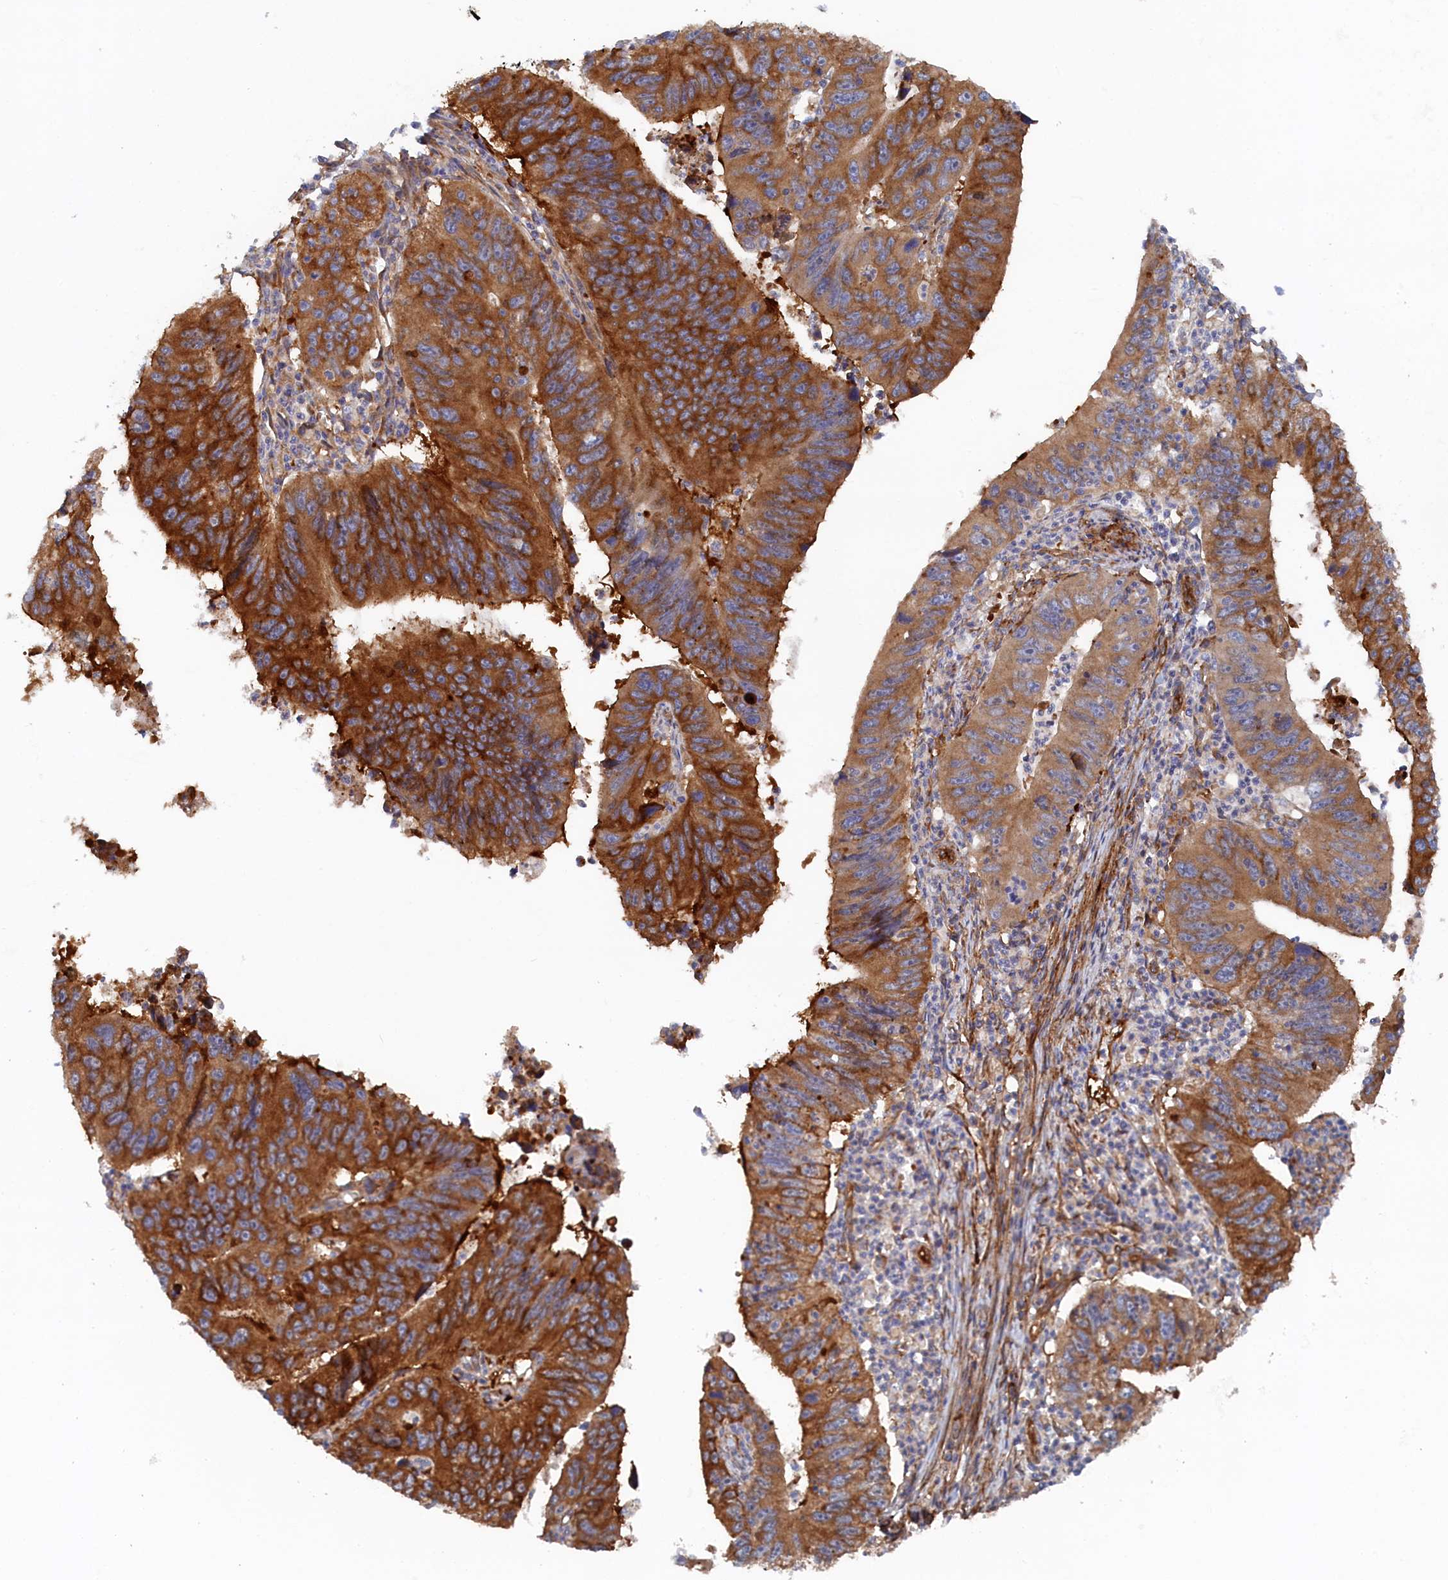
{"staining": {"intensity": "moderate", "quantity": ">75%", "location": "cytoplasmic/membranous"}, "tissue": "stomach cancer", "cell_type": "Tumor cells", "image_type": "cancer", "snomed": [{"axis": "morphology", "description": "Adenocarcinoma, NOS"}, {"axis": "topography", "description": "Stomach"}], "caption": "A medium amount of moderate cytoplasmic/membranous staining is present in about >75% of tumor cells in stomach adenocarcinoma tissue. The protein of interest is stained brown, and the nuclei are stained in blue (DAB IHC with brightfield microscopy, high magnification).", "gene": "TMEM196", "patient": {"sex": "male", "age": 59}}